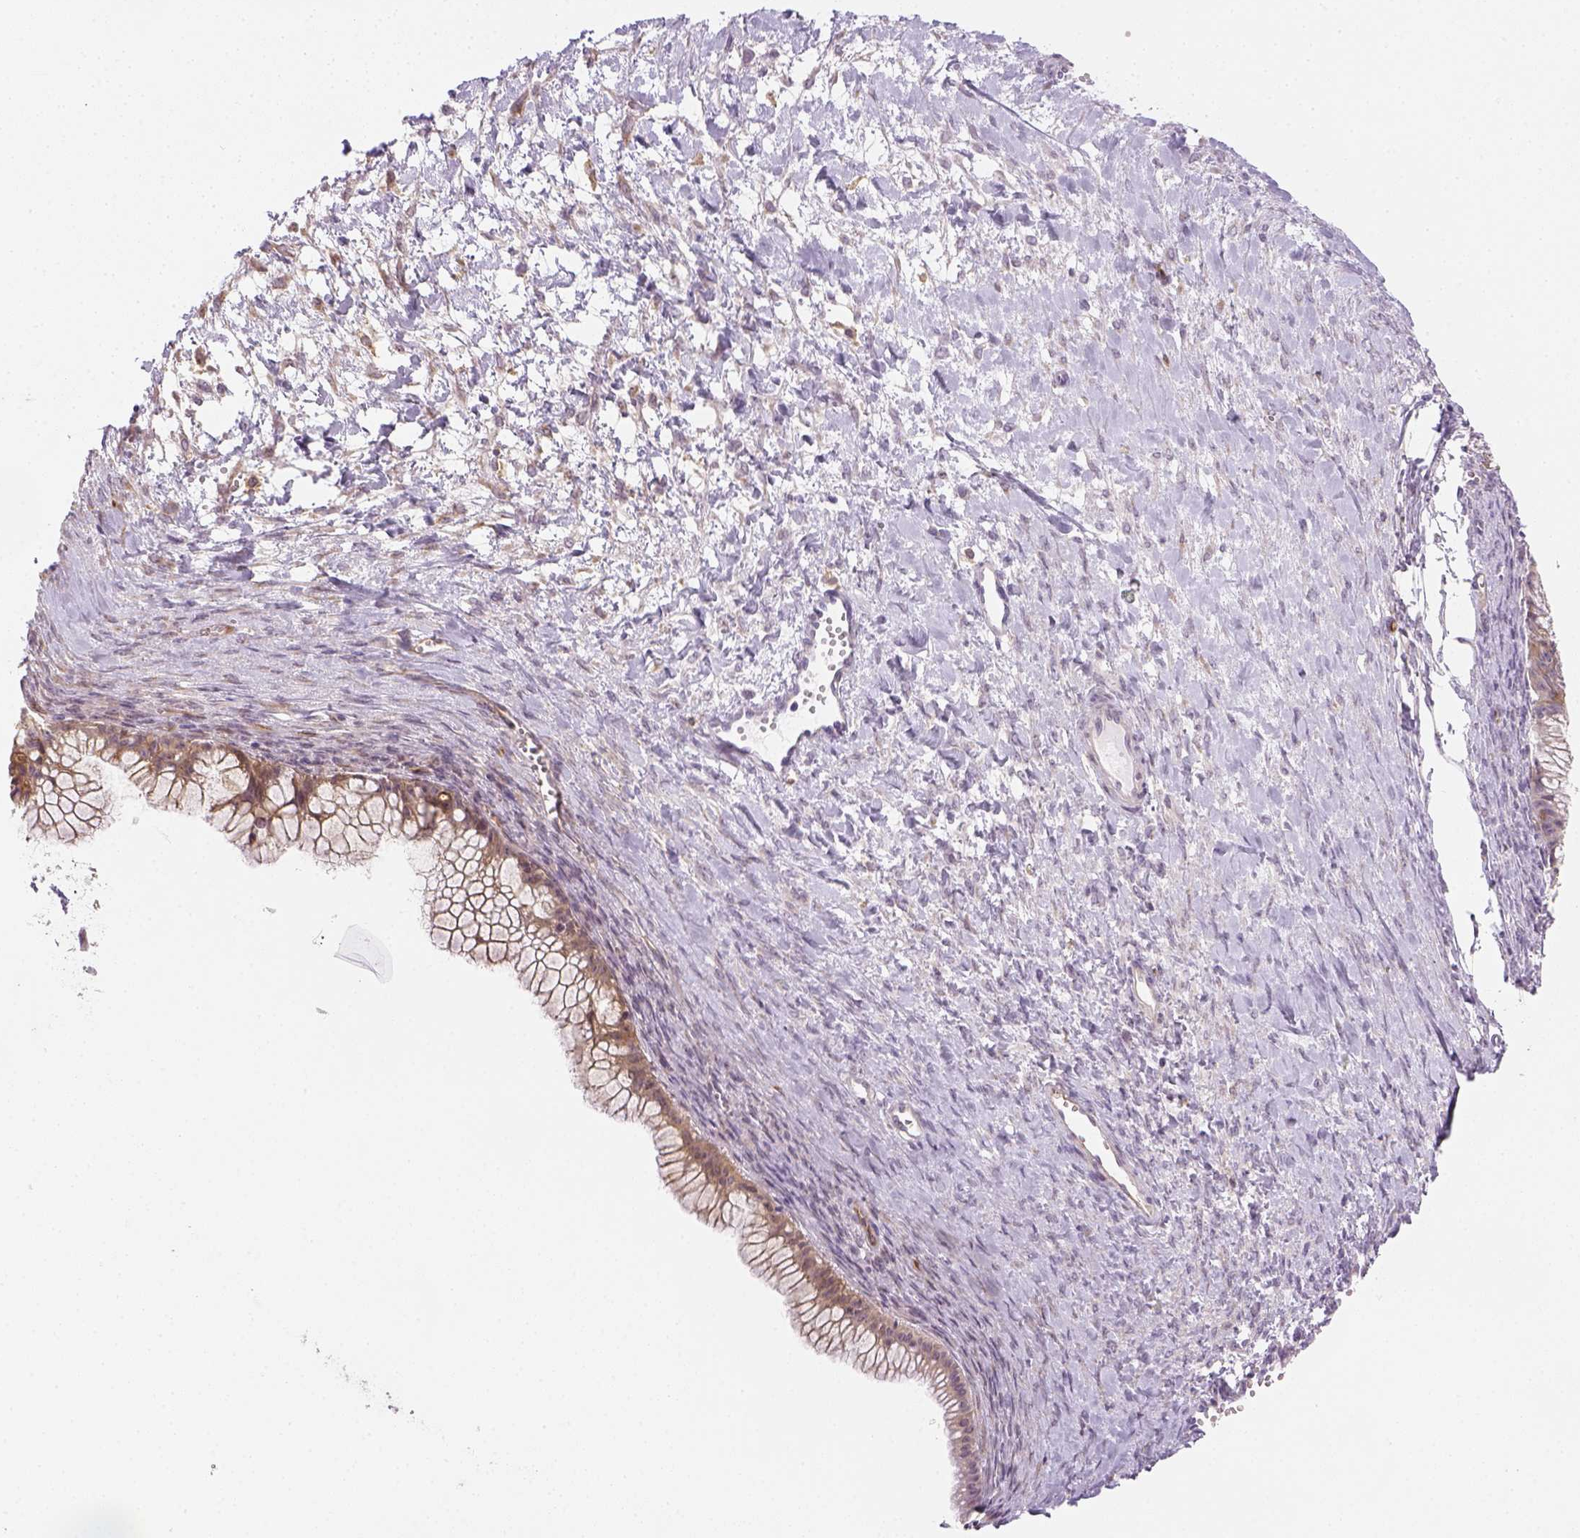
{"staining": {"intensity": "moderate", "quantity": ">75%", "location": "cytoplasmic/membranous"}, "tissue": "ovarian cancer", "cell_type": "Tumor cells", "image_type": "cancer", "snomed": [{"axis": "morphology", "description": "Cystadenocarcinoma, mucinous, NOS"}, {"axis": "topography", "description": "Ovary"}], "caption": "Protein analysis of ovarian cancer (mucinous cystadenocarcinoma) tissue displays moderate cytoplasmic/membranous expression in about >75% of tumor cells.", "gene": "CACNB1", "patient": {"sex": "female", "age": 41}}